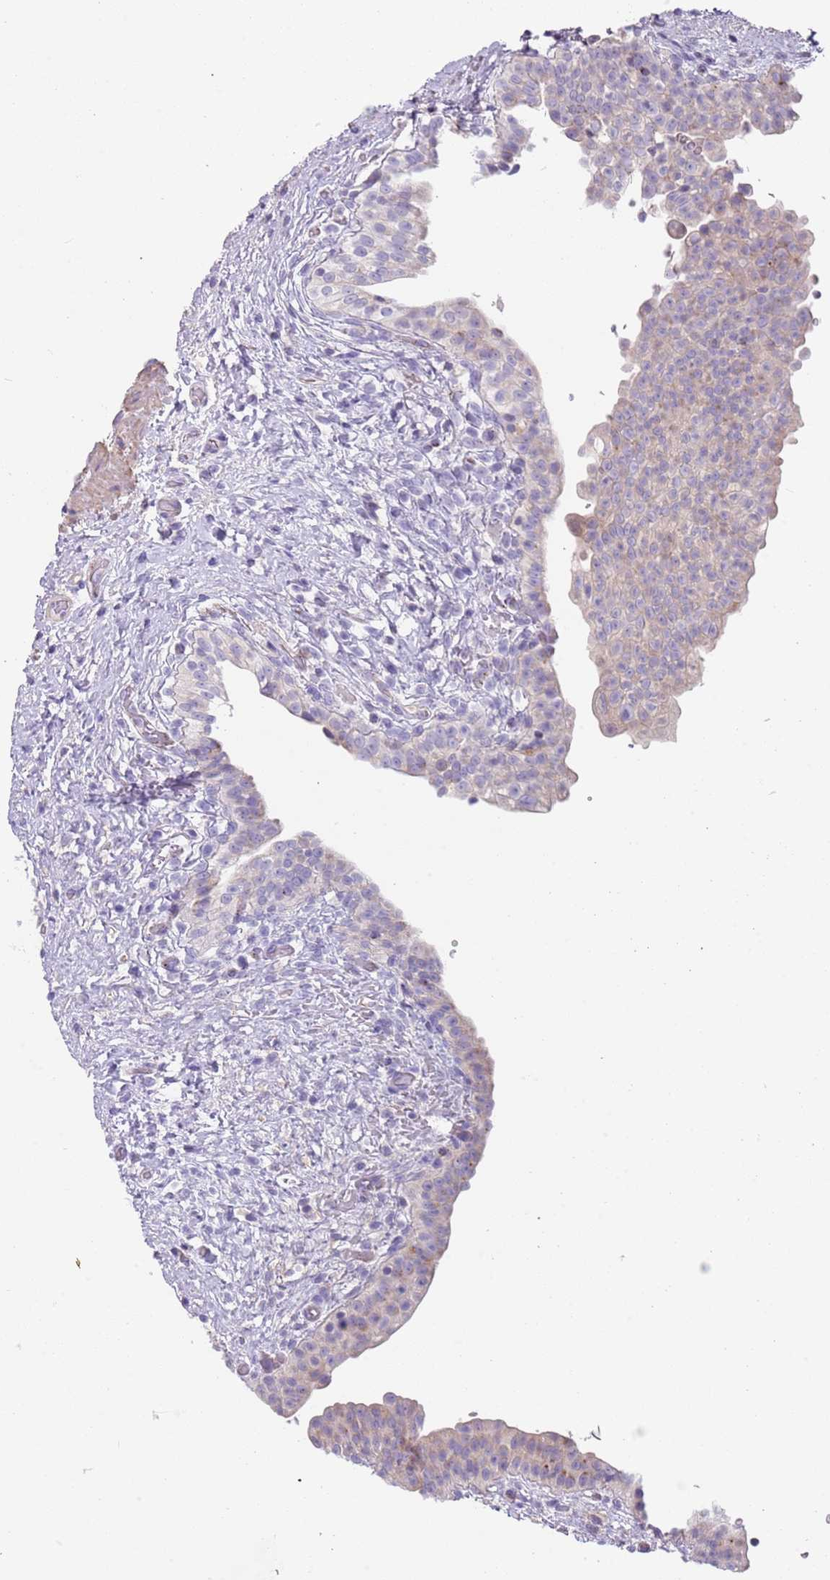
{"staining": {"intensity": "moderate", "quantity": "<25%", "location": "cytoplasmic/membranous"}, "tissue": "urinary bladder", "cell_type": "Urothelial cells", "image_type": "normal", "snomed": [{"axis": "morphology", "description": "Normal tissue, NOS"}, {"axis": "topography", "description": "Urinary bladder"}], "caption": "DAB immunohistochemical staining of normal urinary bladder shows moderate cytoplasmic/membranous protein positivity in approximately <25% of urothelial cells.", "gene": "LRRN3", "patient": {"sex": "male", "age": 69}}